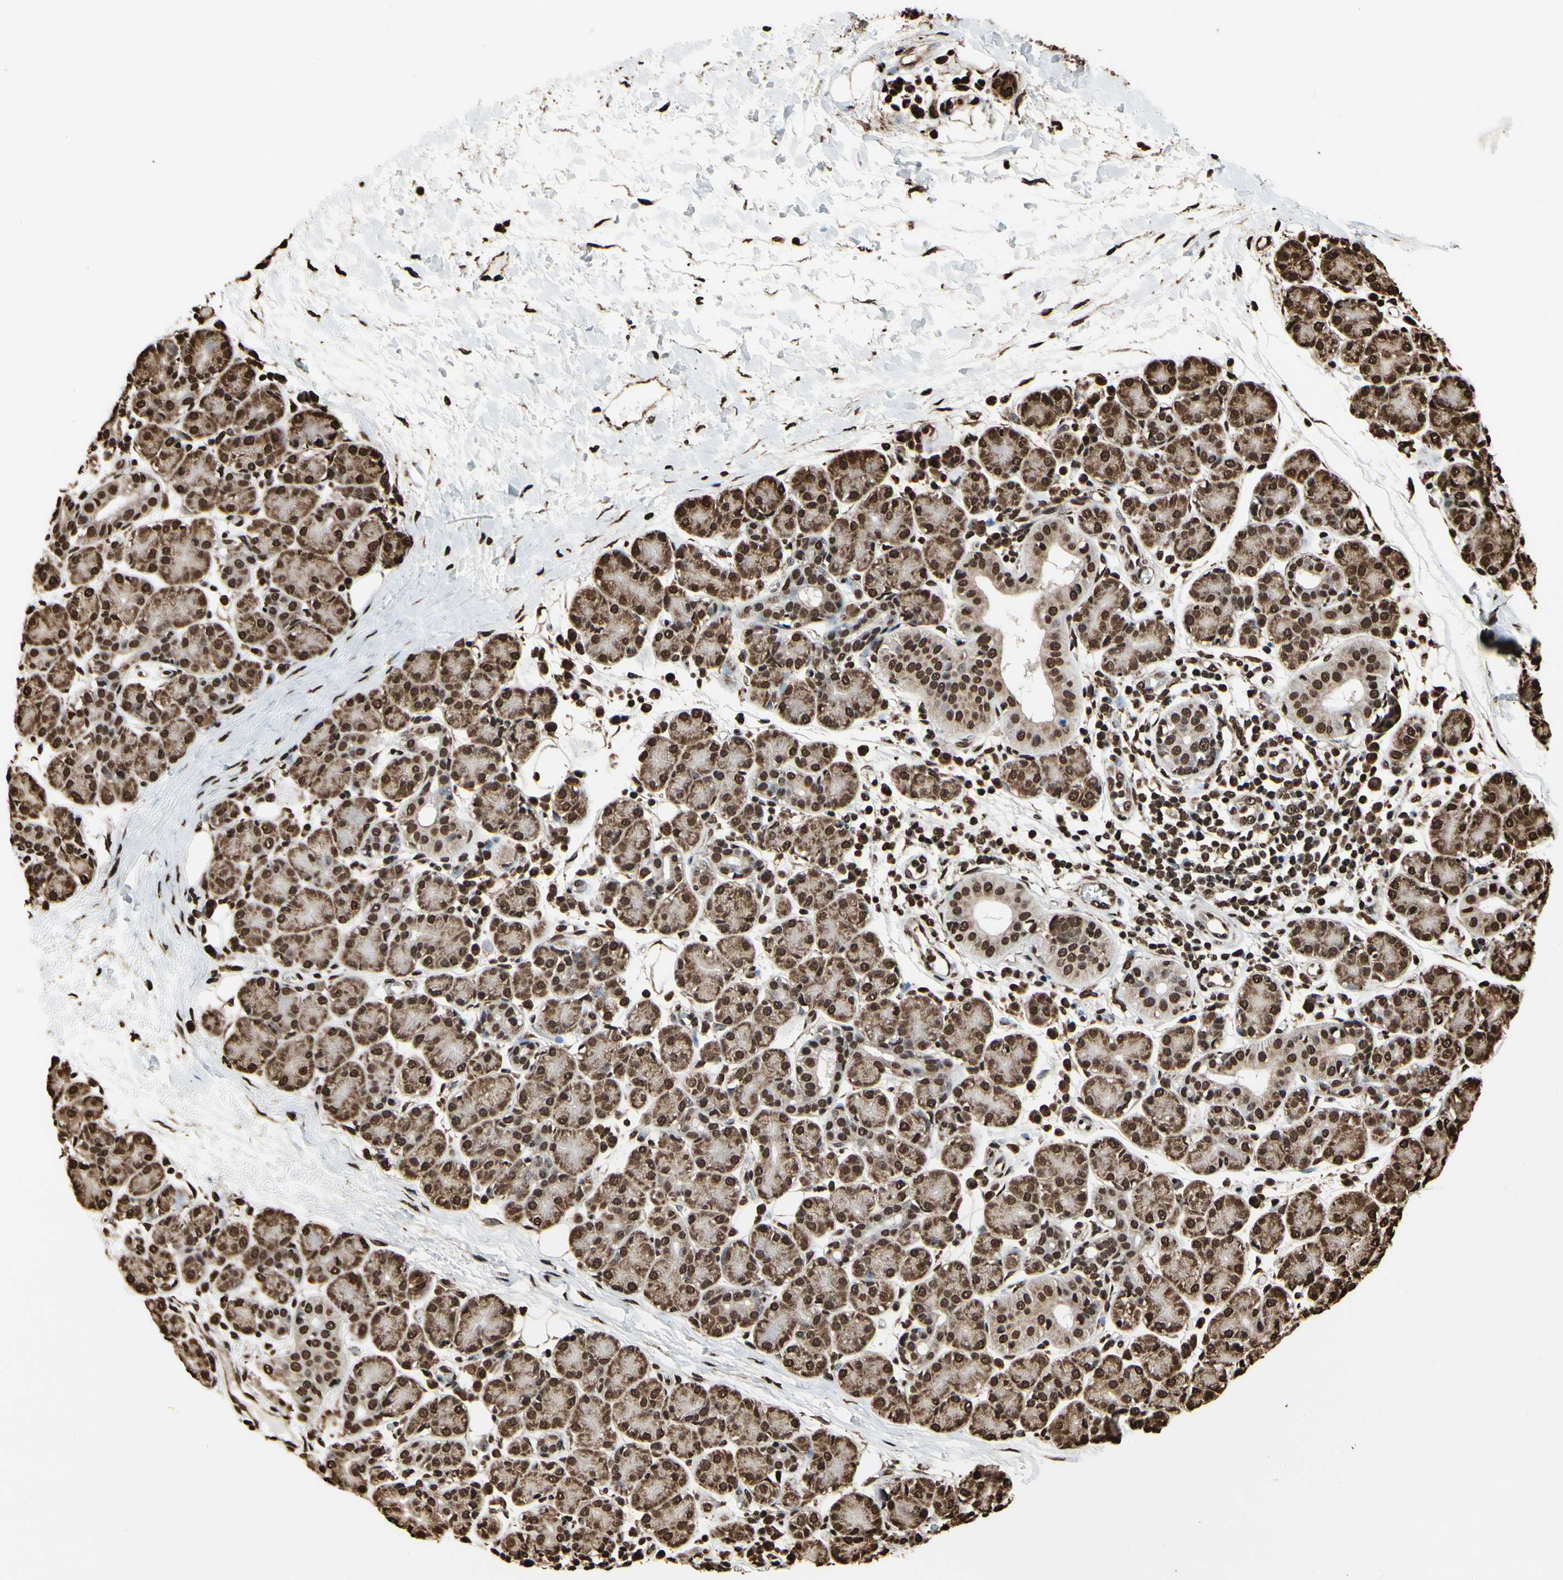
{"staining": {"intensity": "strong", "quantity": ">75%", "location": "cytoplasmic/membranous,nuclear"}, "tissue": "salivary gland", "cell_type": "Glandular cells", "image_type": "normal", "snomed": [{"axis": "morphology", "description": "Normal tissue, NOS"}, {"axis": "morphology", "description": "Inflammation, NOS"}, {"axis": "topography", "description": "Lymph node"}, {"axis": "topography", "description": "Salivary gland"}], "caption": "Immunohistochemistry (IHC) (DAB) staining of benign human salivary gland shows strong cytoplasmic/membranous,nuclear protein expression in approximately >75% of glandular cells. The staining was performed using DAB (3,3'-diaminobenzidine), with brown indicating positive protein expression. Nuclei are stained blue with hematoxylin.", "gene": "HNRNPK", "patient": {"sex": "male", "age": 3}}